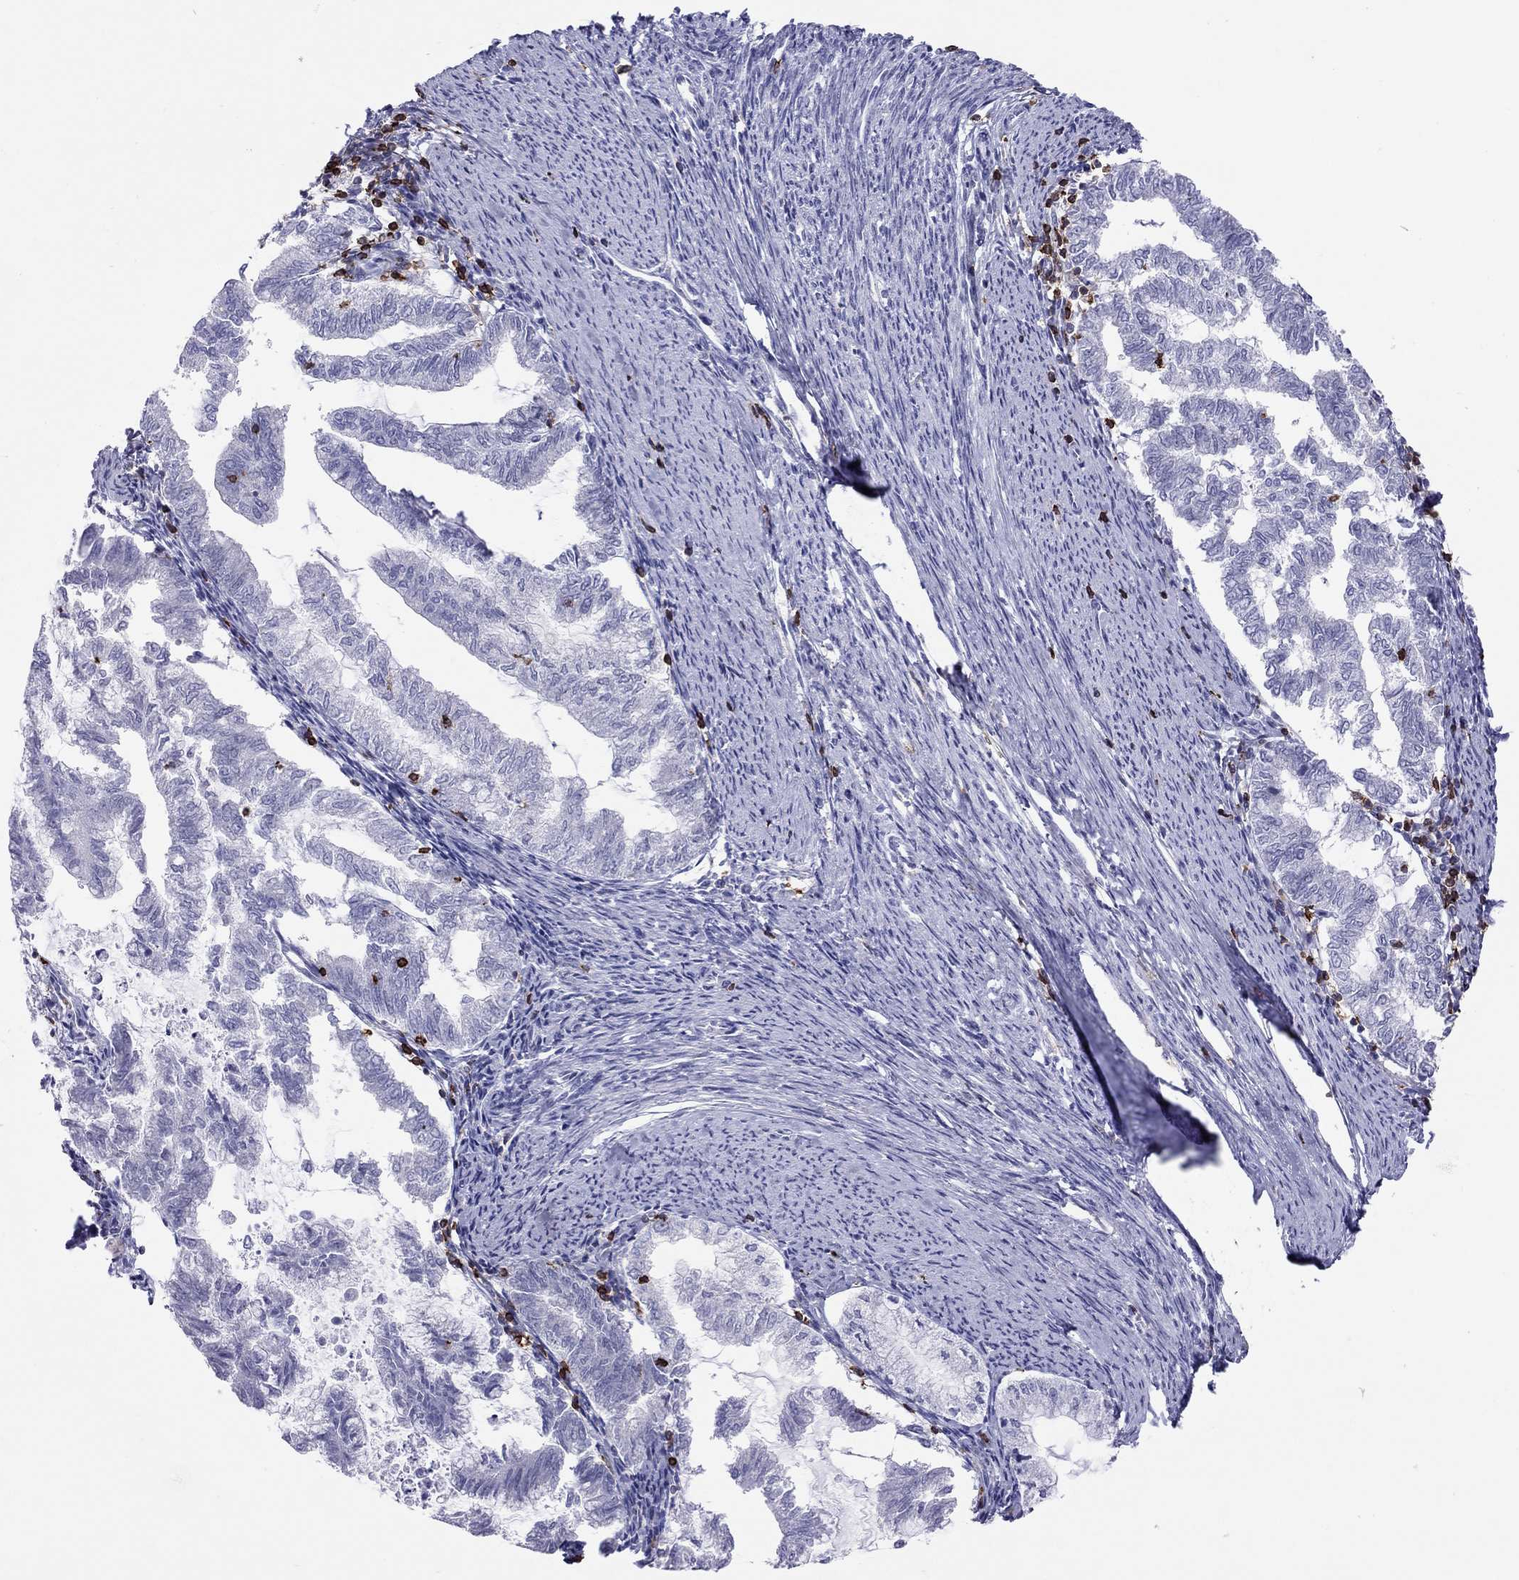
{"staining": {"intensity": "negative", "quantity": "none", "location": "none"}, "tissue": "endometrial cancer", "cell_type": "Tumor cells", "image_type": "cancer", "snomed": [{"axis": "morphology", "description": "Adenocarcinoma, NOS"}, {"axis": "topography", "description": "Endometrium"}], "caption": "A micrograph of human adenocarcinoma (endometrial) is negative for staining in tumor cells.", "gene": "MND1", "patient": {"sex": "female", "age": 79}}